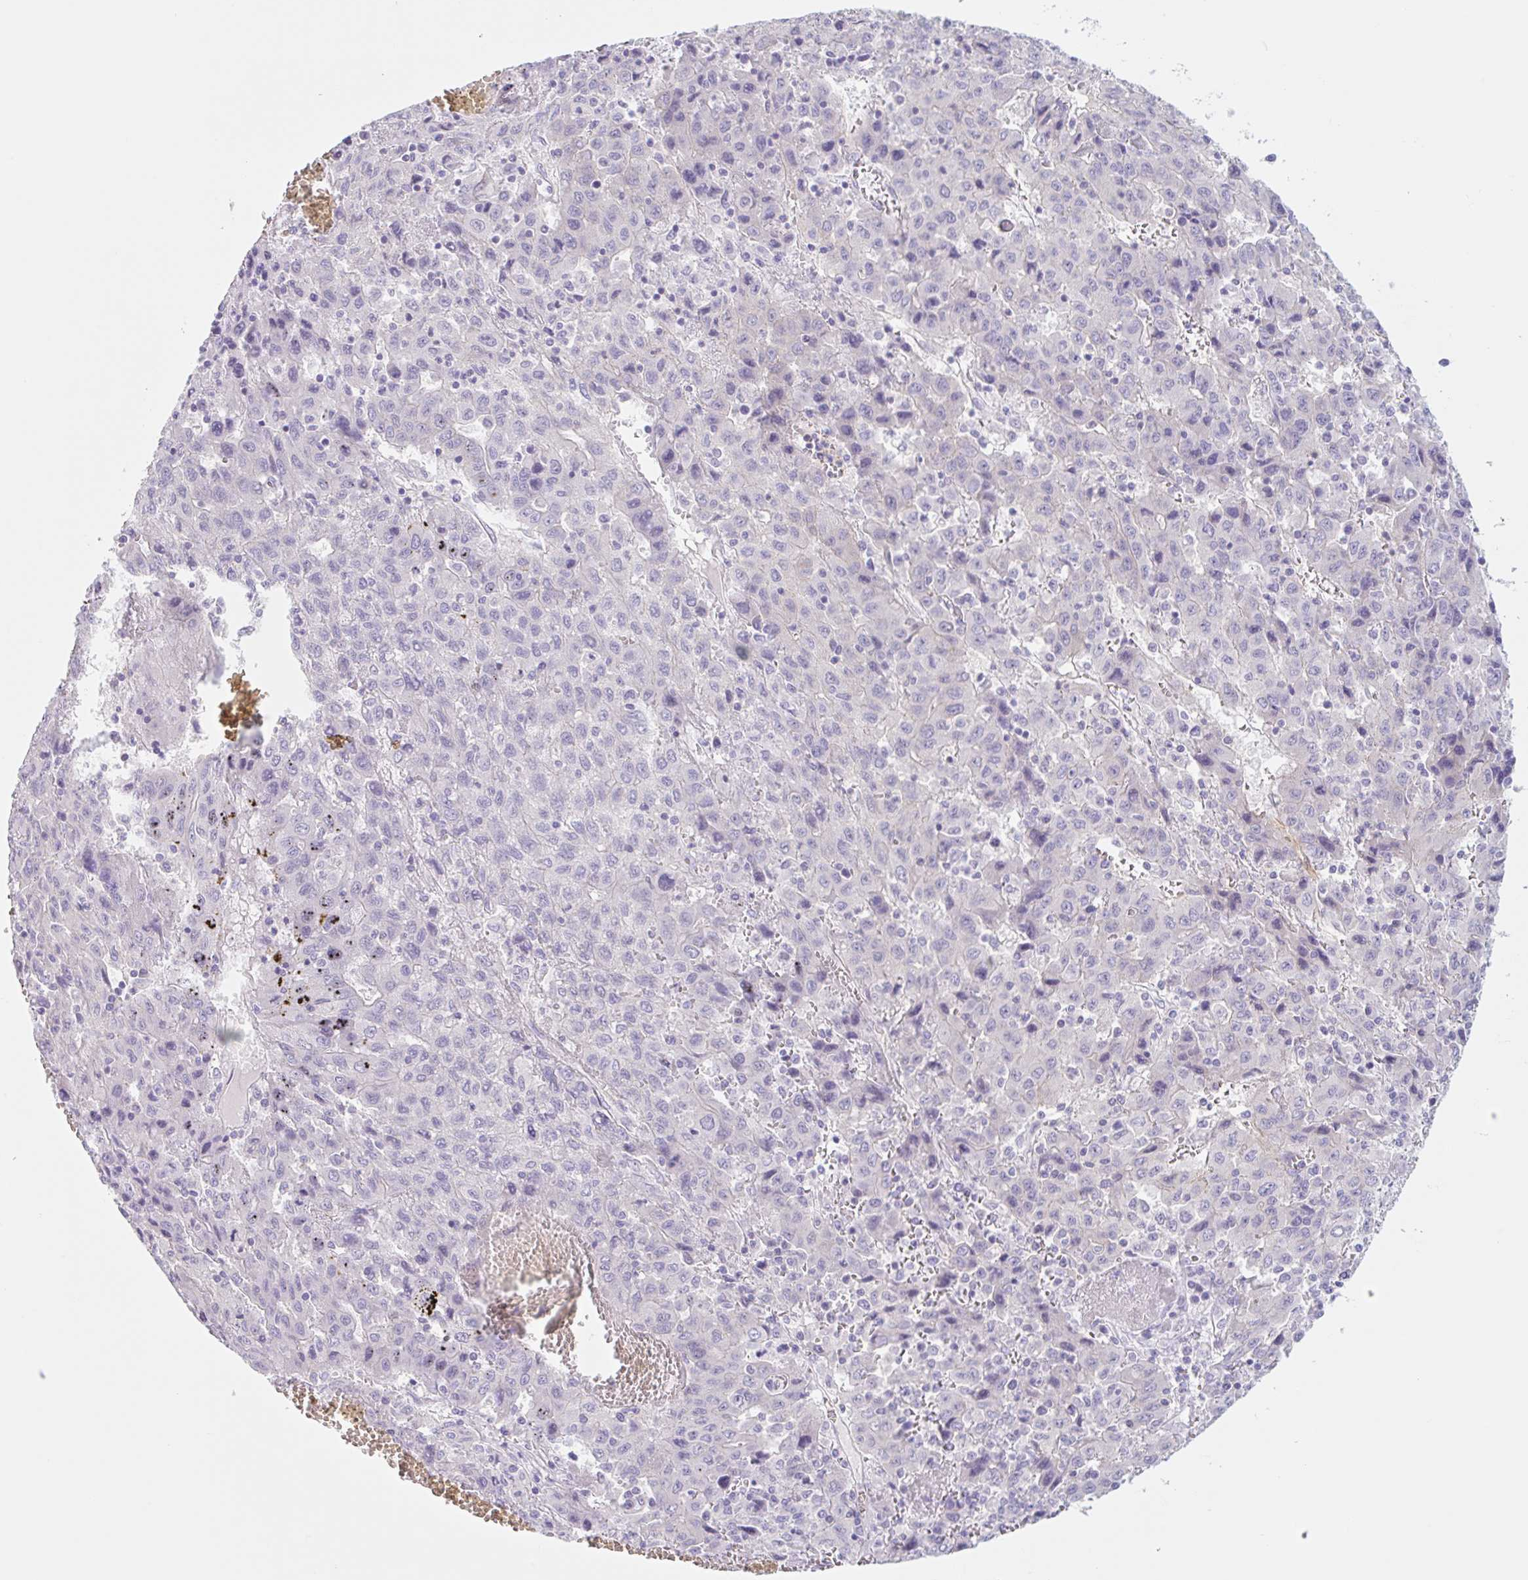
{"staining": {"intensity": "negative", "quantity": "none", "location": "none"}, "tissue": "liver cancer", "cell_type": "Tumor cells", "image_type": "cancer", "snomed": [{"axis": "morphology", "description": "Carcinoma, Hepatocellular, NOS"}, {"axis": "topography", "description": "Liver"}], "caption": "Micrograph shows no significant protein positivity in tumor cells of hepatocellular carcinoma (liver).", "gene": "LYVE1", "patient": {"sex": "female", "age": 53}}